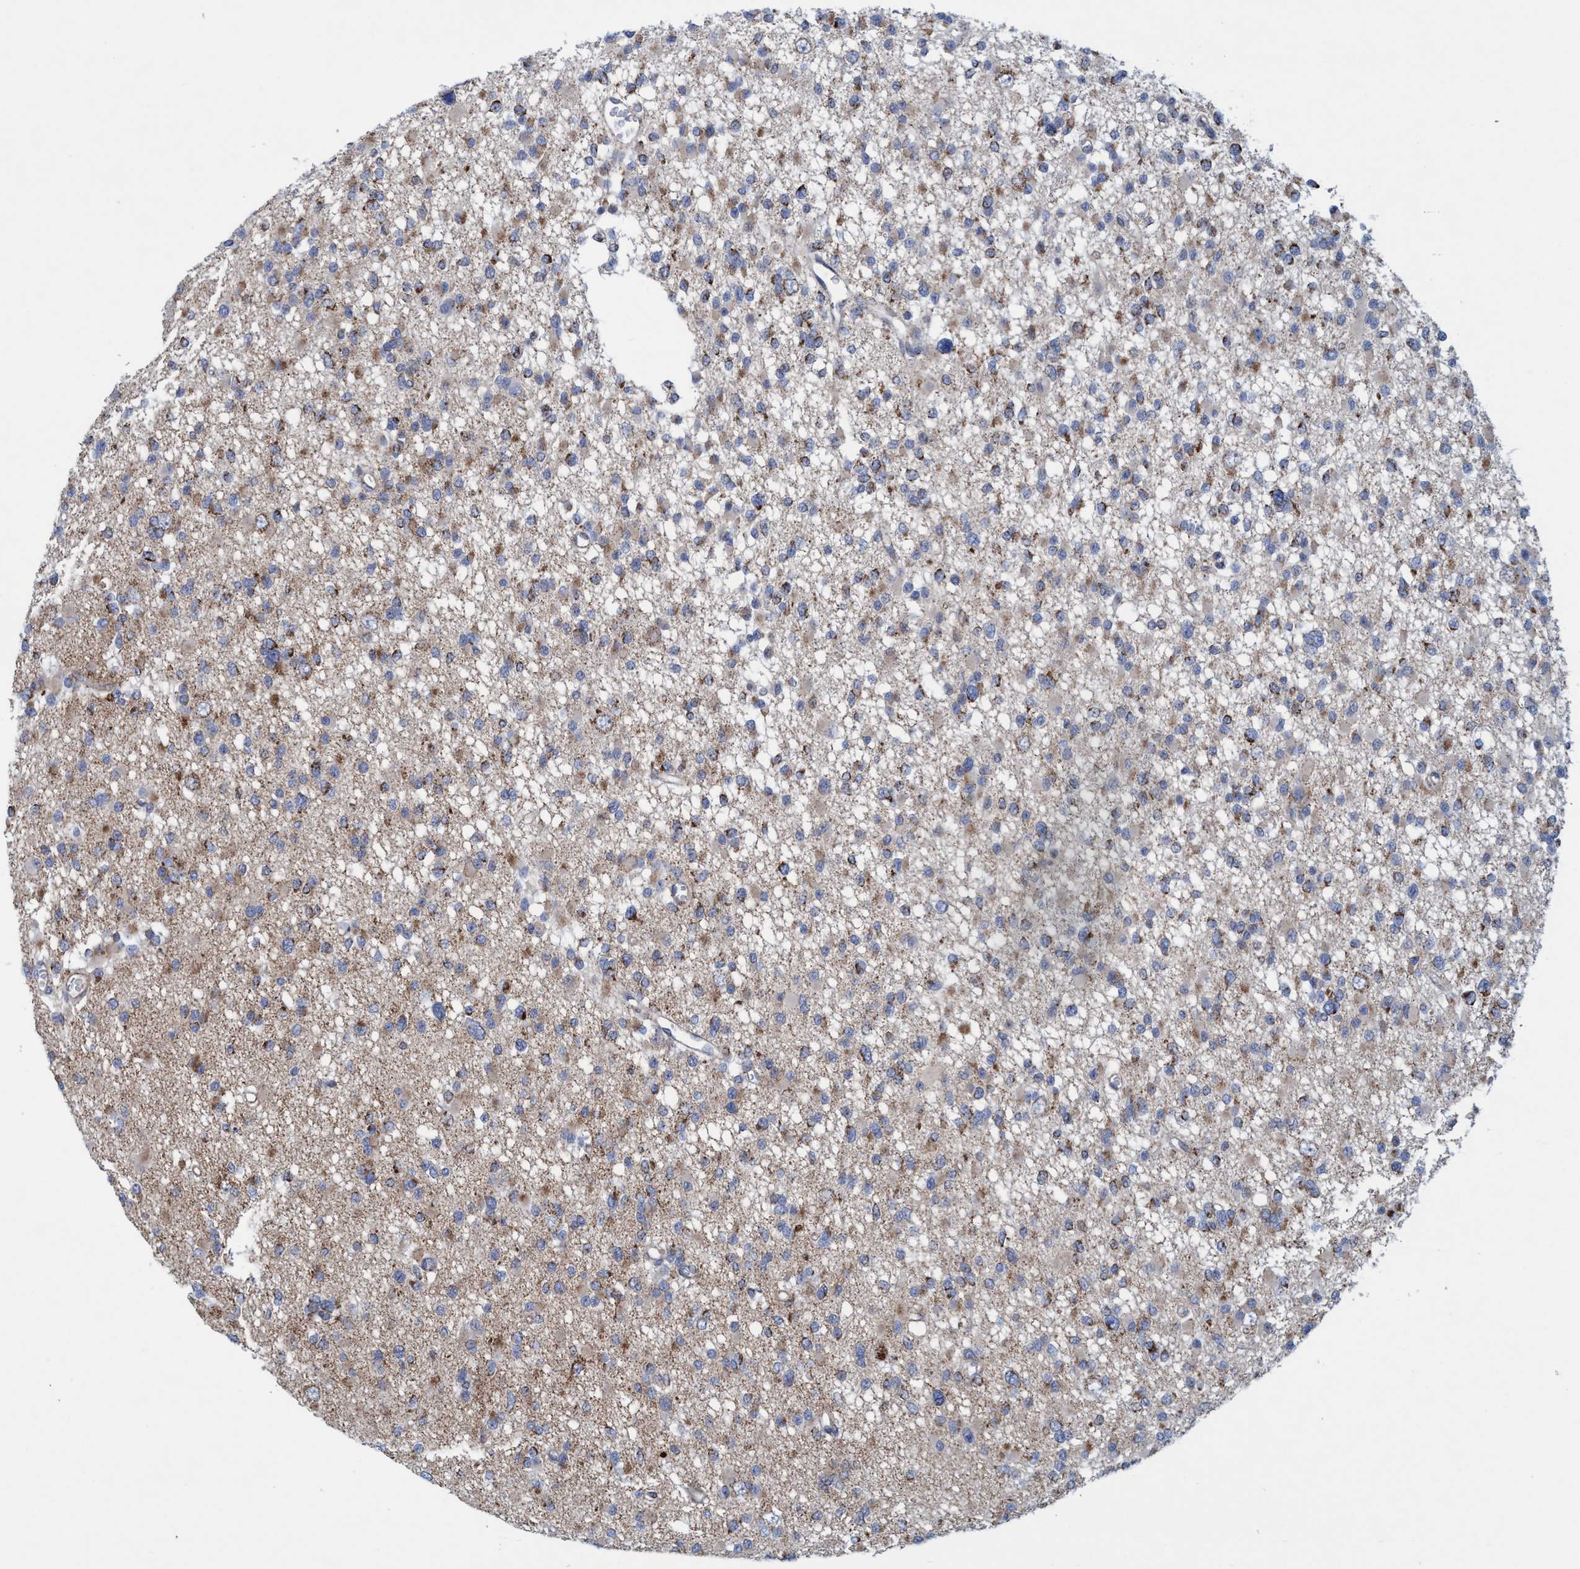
{"staining": {"intensity": "moderate", "quantity": "25%-75%", "location": "cytoplasmic/membranous"}, "tissue": "glioma", "cell_type": "Tumor cells", "image_type": "cancer", "snomed": [{"axis": "morphology", "description": "Glioma, malignant, Low grade"}, {"axis": "topography", "description": "Brain"}], "caption": "Immunohistochemistry (IHC) micrograph of malignant glioma (low-grade) stained for a protein (brown), which demonstrates medium levels of moderate cytoplasmic/membranous staining in approximately 25%-75% of tumor cells.", "gene": "POLR1F", "patient": {"sex": "female", "age": 22}}